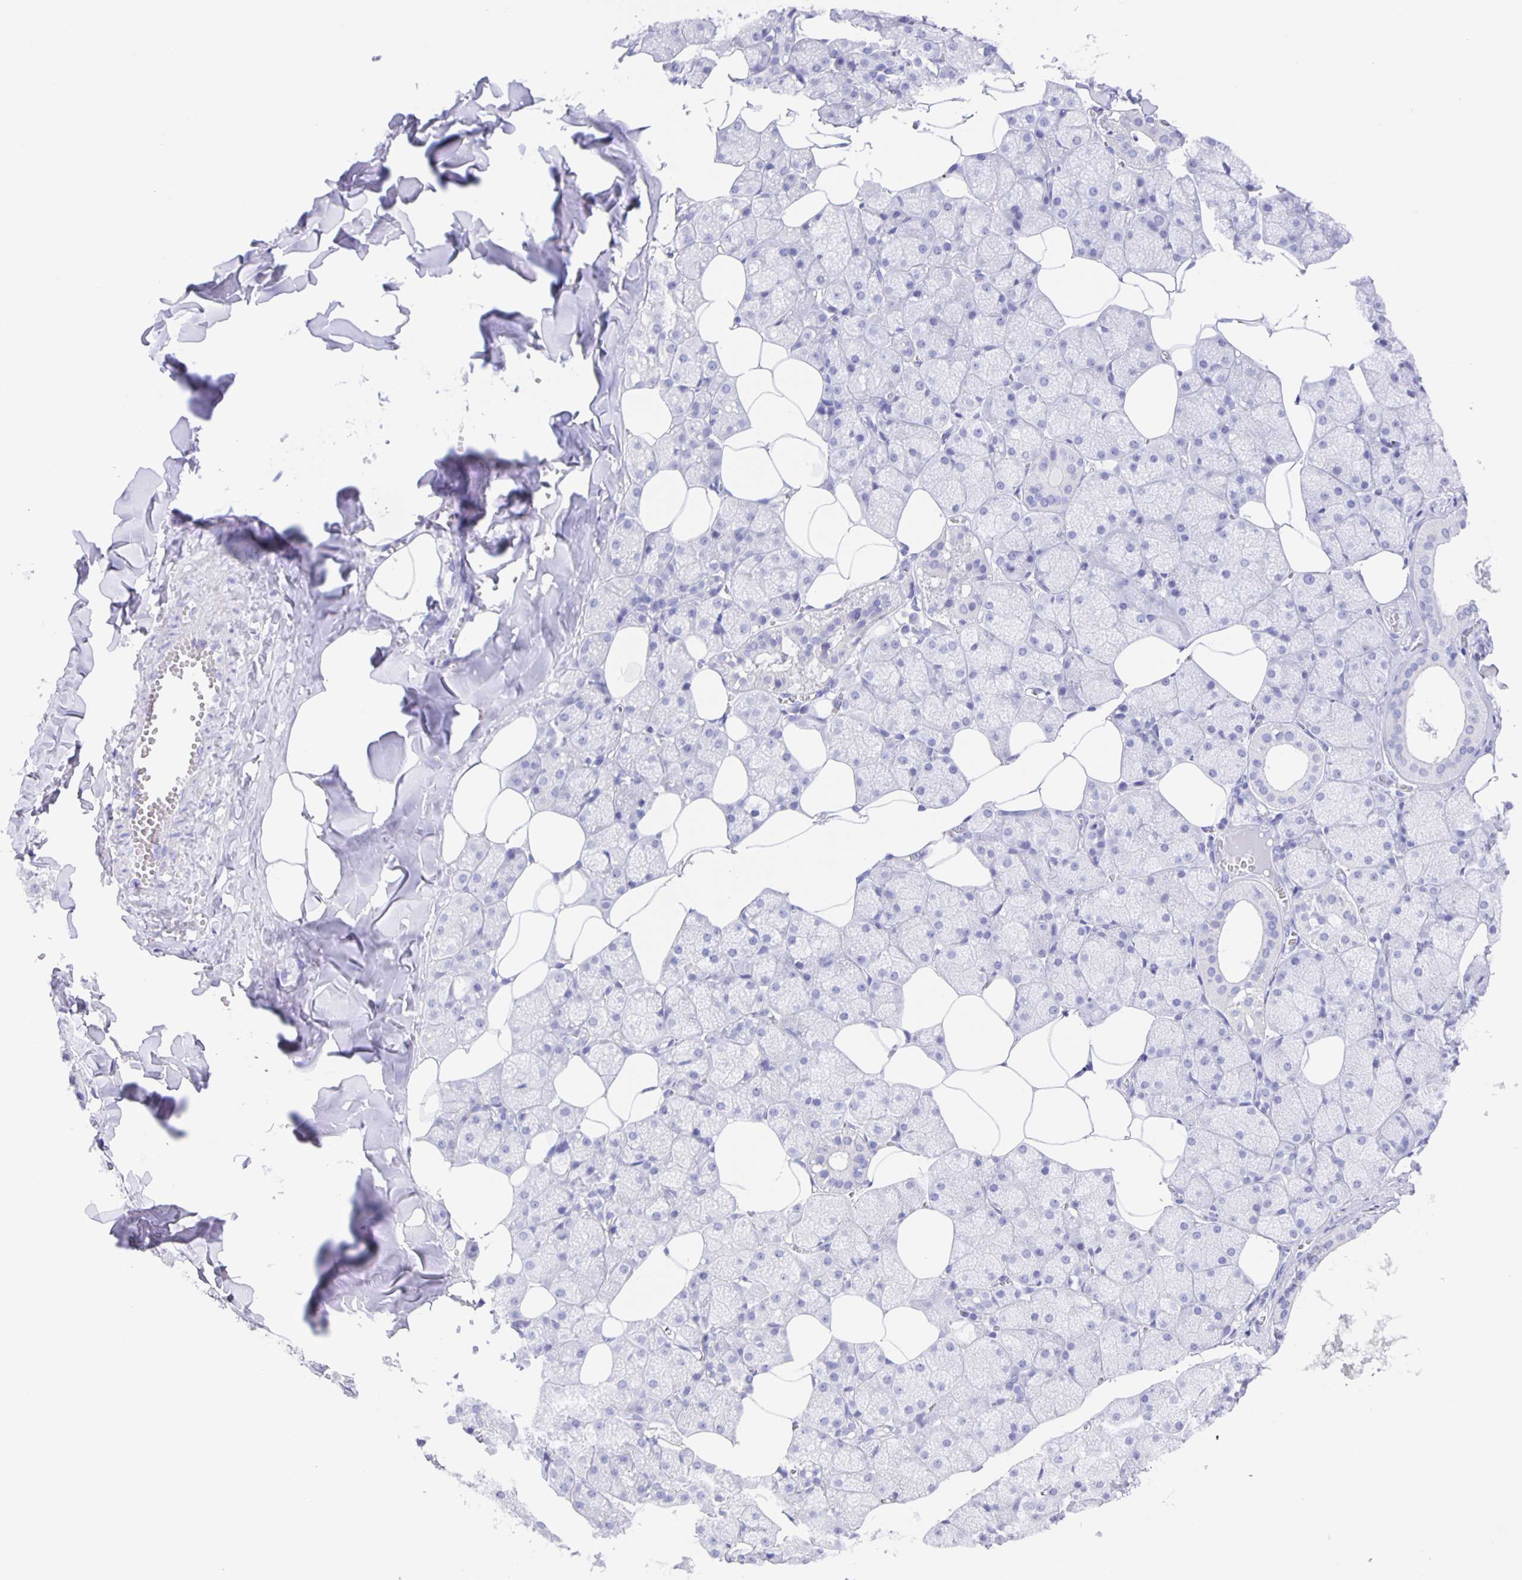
{"staining": {"intensity": "negative", "quantity": "none", "location": "none"}, "tissue": "salivary gland", "cell_type": "Glandular cells", "image_type": "normal", "snomed": [{"axis": "morphology", "description": "Normal tissue, NOS"}, {"axis": "topography", "description": "Salivary gland"}, {"axis": "topography", "description": "Peripheral nerve tissue"}], "caption": "A photomicrograph of salivary gland stained for a protein shows no brown staining in glandular cells. Nuclei are stained in blue.", "gene": "GUCA2A", "patient": {"sex": "male", "age": 38}}